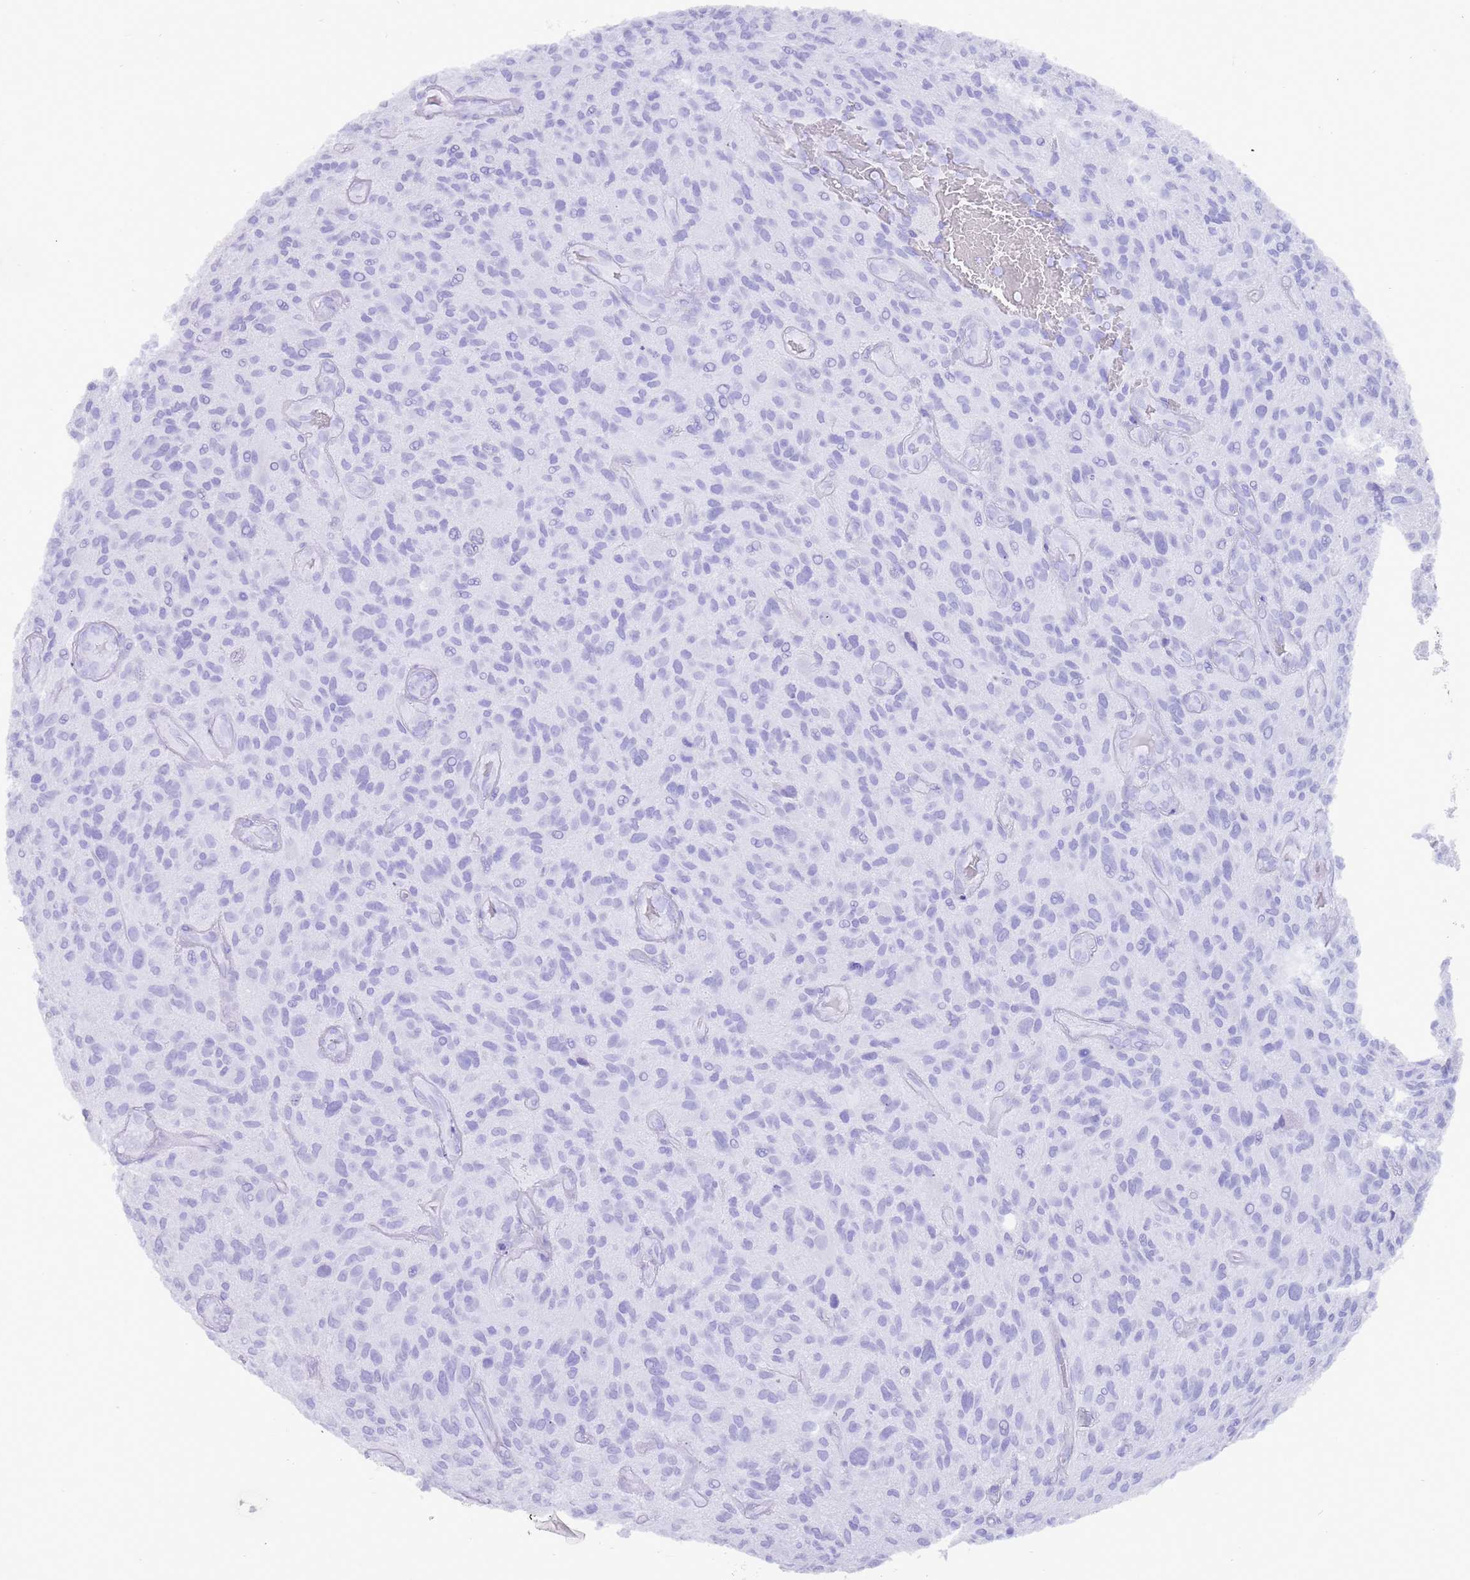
{"staining": {"intensity": "negative", "quantity": "none", "location": "none"}, "tissue": "glioma", "cell_type": "Tumor cells", "image_type": "cancer", "snomed": [{"axis": "morphology", "description": "Glioma, malignant, High grade"}, {"axis": "topography", "description": "Brain"}], "caption": "IHC histopathology image of neoplastic tissue: human malignant high-grade glioma stained with DAB demonstrates no significant protein staining in tumor cells.", "gene": "MYADML2", "patient": {"sex": "male", "age": 47}}